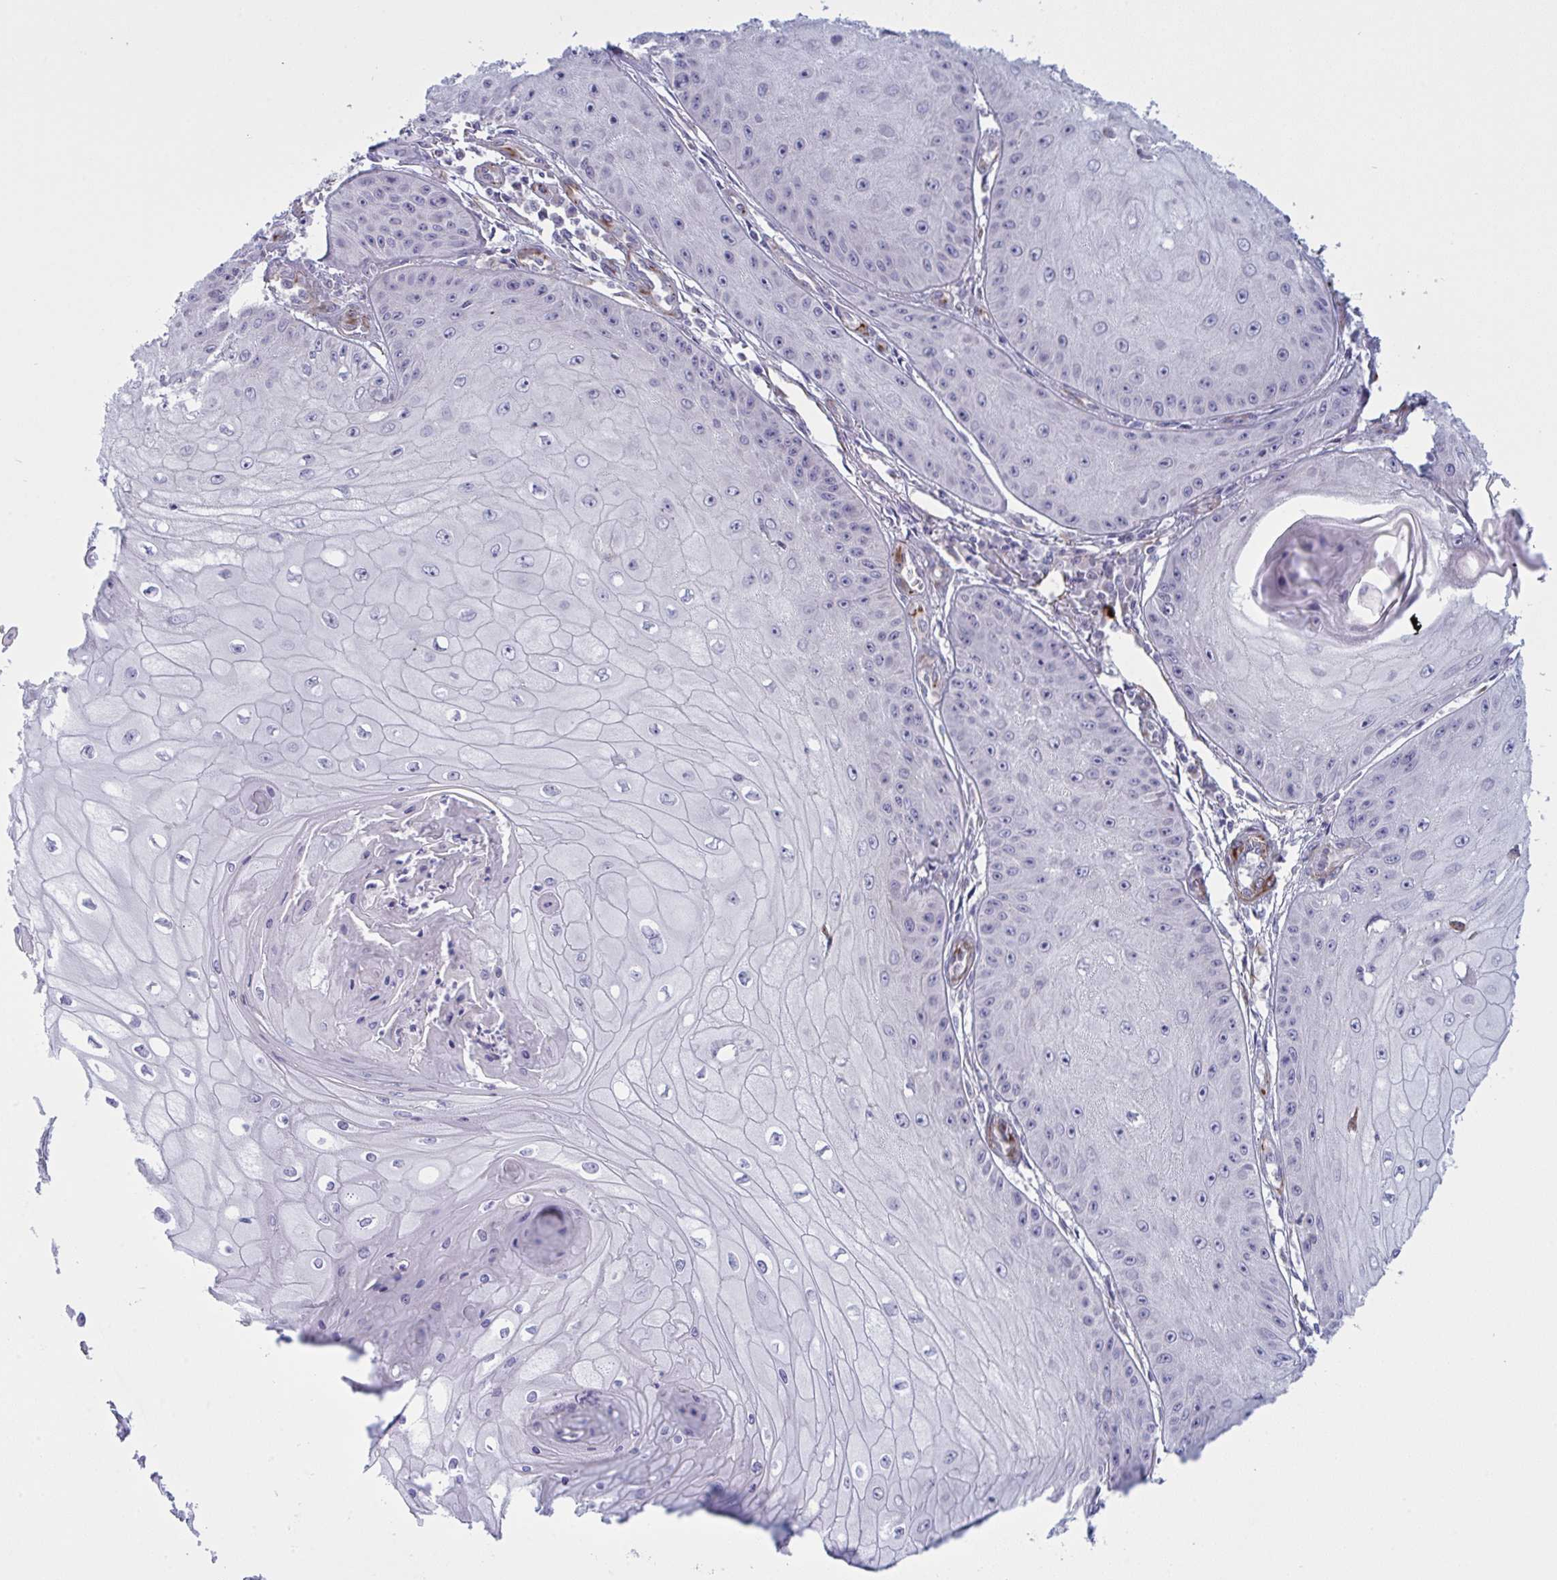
{"staining": {"intensity": "negative", "quantity": "none", "location": "none"}, "tissue": "skin cancer", "cell_type": "Tumor cells", "image_type": "cancer", "snomed": [{"axis": "morphology", "description": "Squamous cell carcinoma, NOS"}, {"axis": "topography", "description": "Skin"}], "caption": "Micrograph shows no significant protein expression in tumor cells of skin cancer.", "gene": "DCBLD1", "patient": {"sex": "male", "age": 70}}